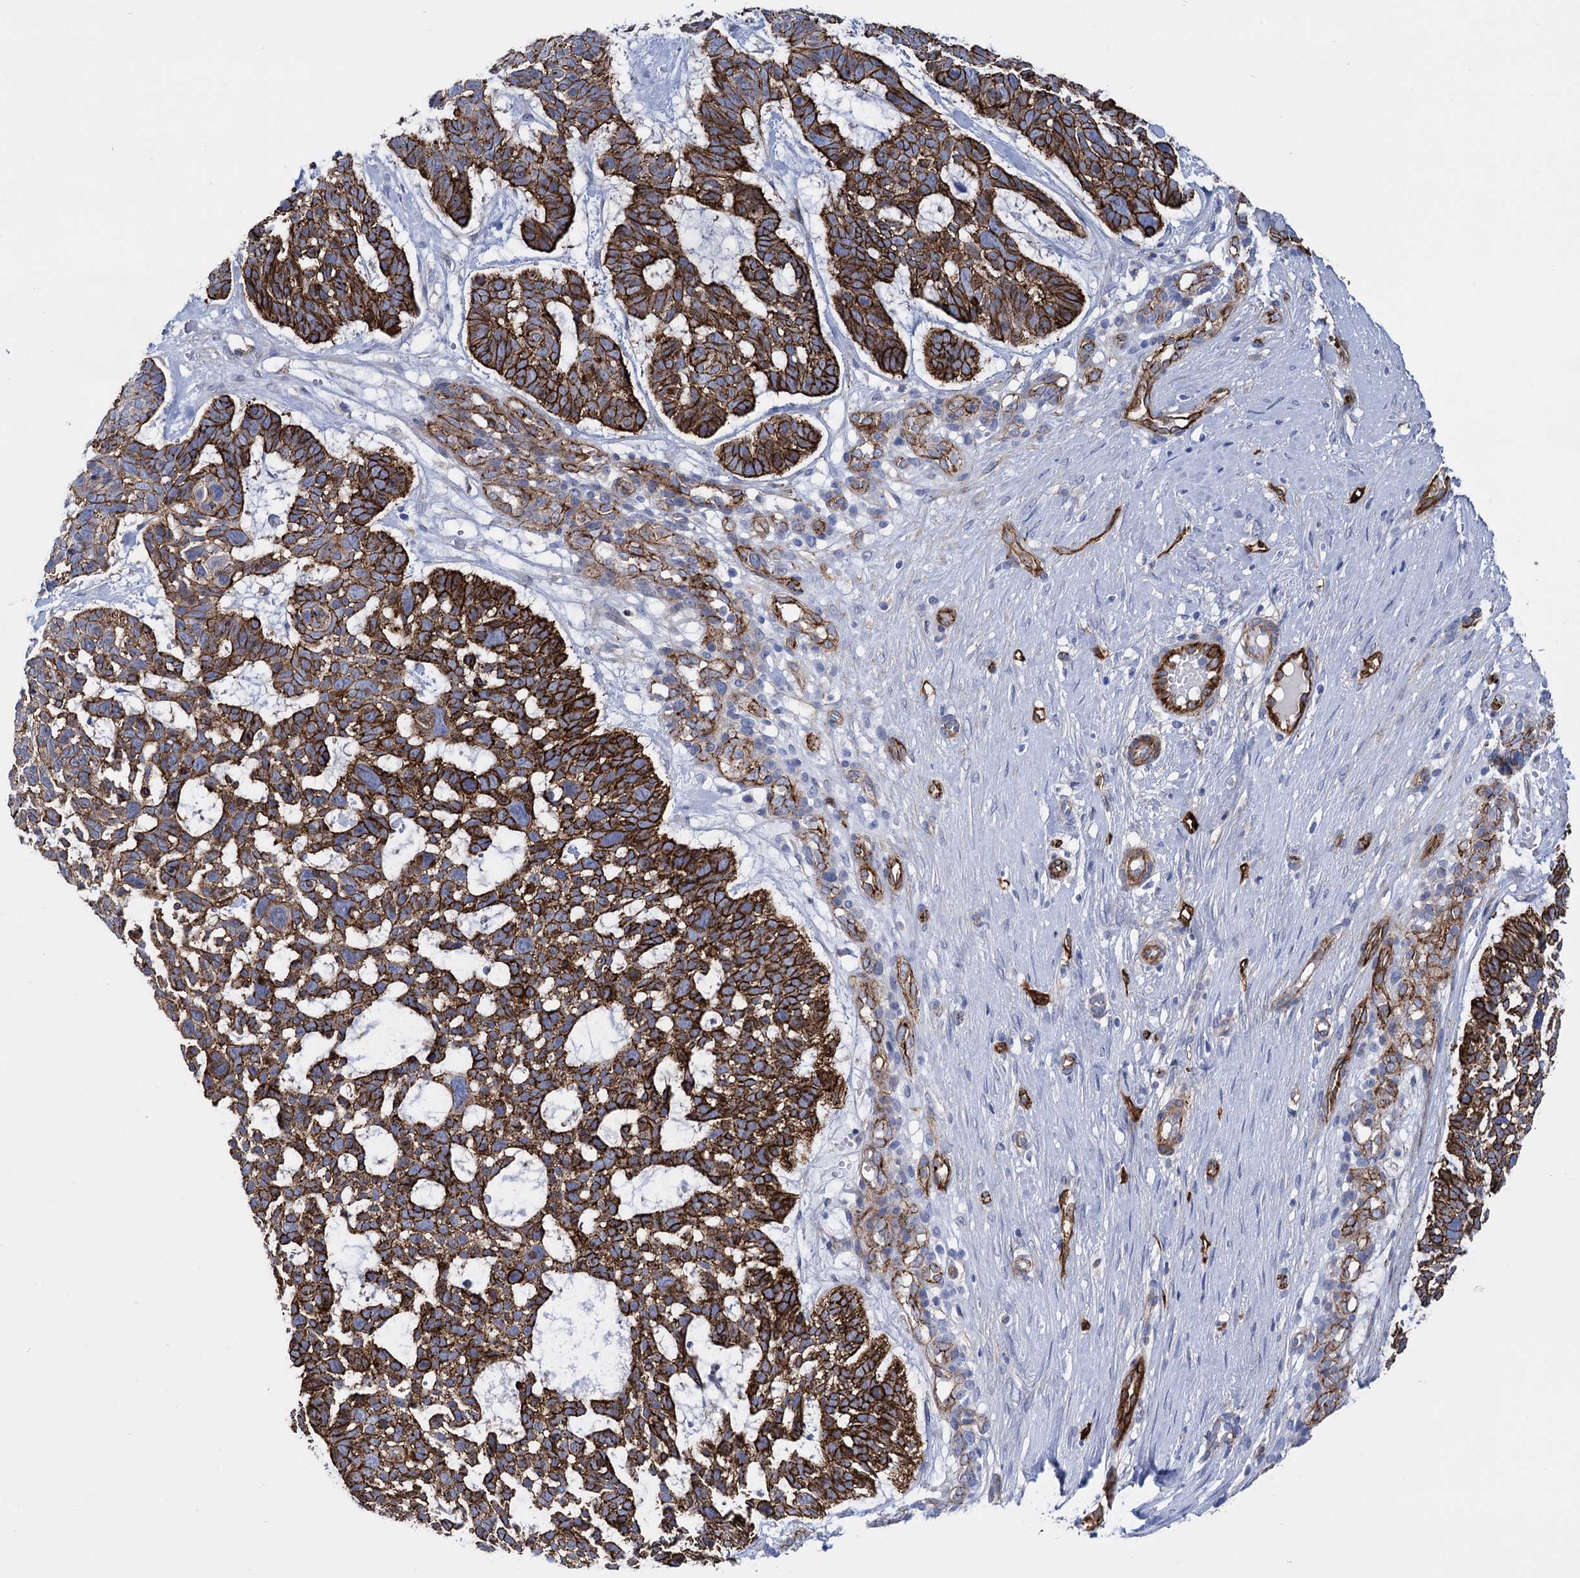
{"staining": {"intensity": "strong", "quantity": ">75%", "location": "cytoplasmic/membranous"}, "tissue": "skin cancer", "cell_type": "Tumor cells", "image_type": "cancer", "snomed": [{"axis": "morphology", "description": "Basal cell carcinoma"}, {"axis": "topography", "description": "Skin"}], "caption": "Brown immunohistochemical staining in human basal cell carcinoma (skin) displays strong cytoplasmic/membranous expression in approximately >75% of tumor cells. The protein of interest is stained brown, and the nuclei are stained in blue (DAB IHC with brightfield microscopy, high magnification).", "gene": "SNCG", "patient": {"sex": "male", "age": 88}}